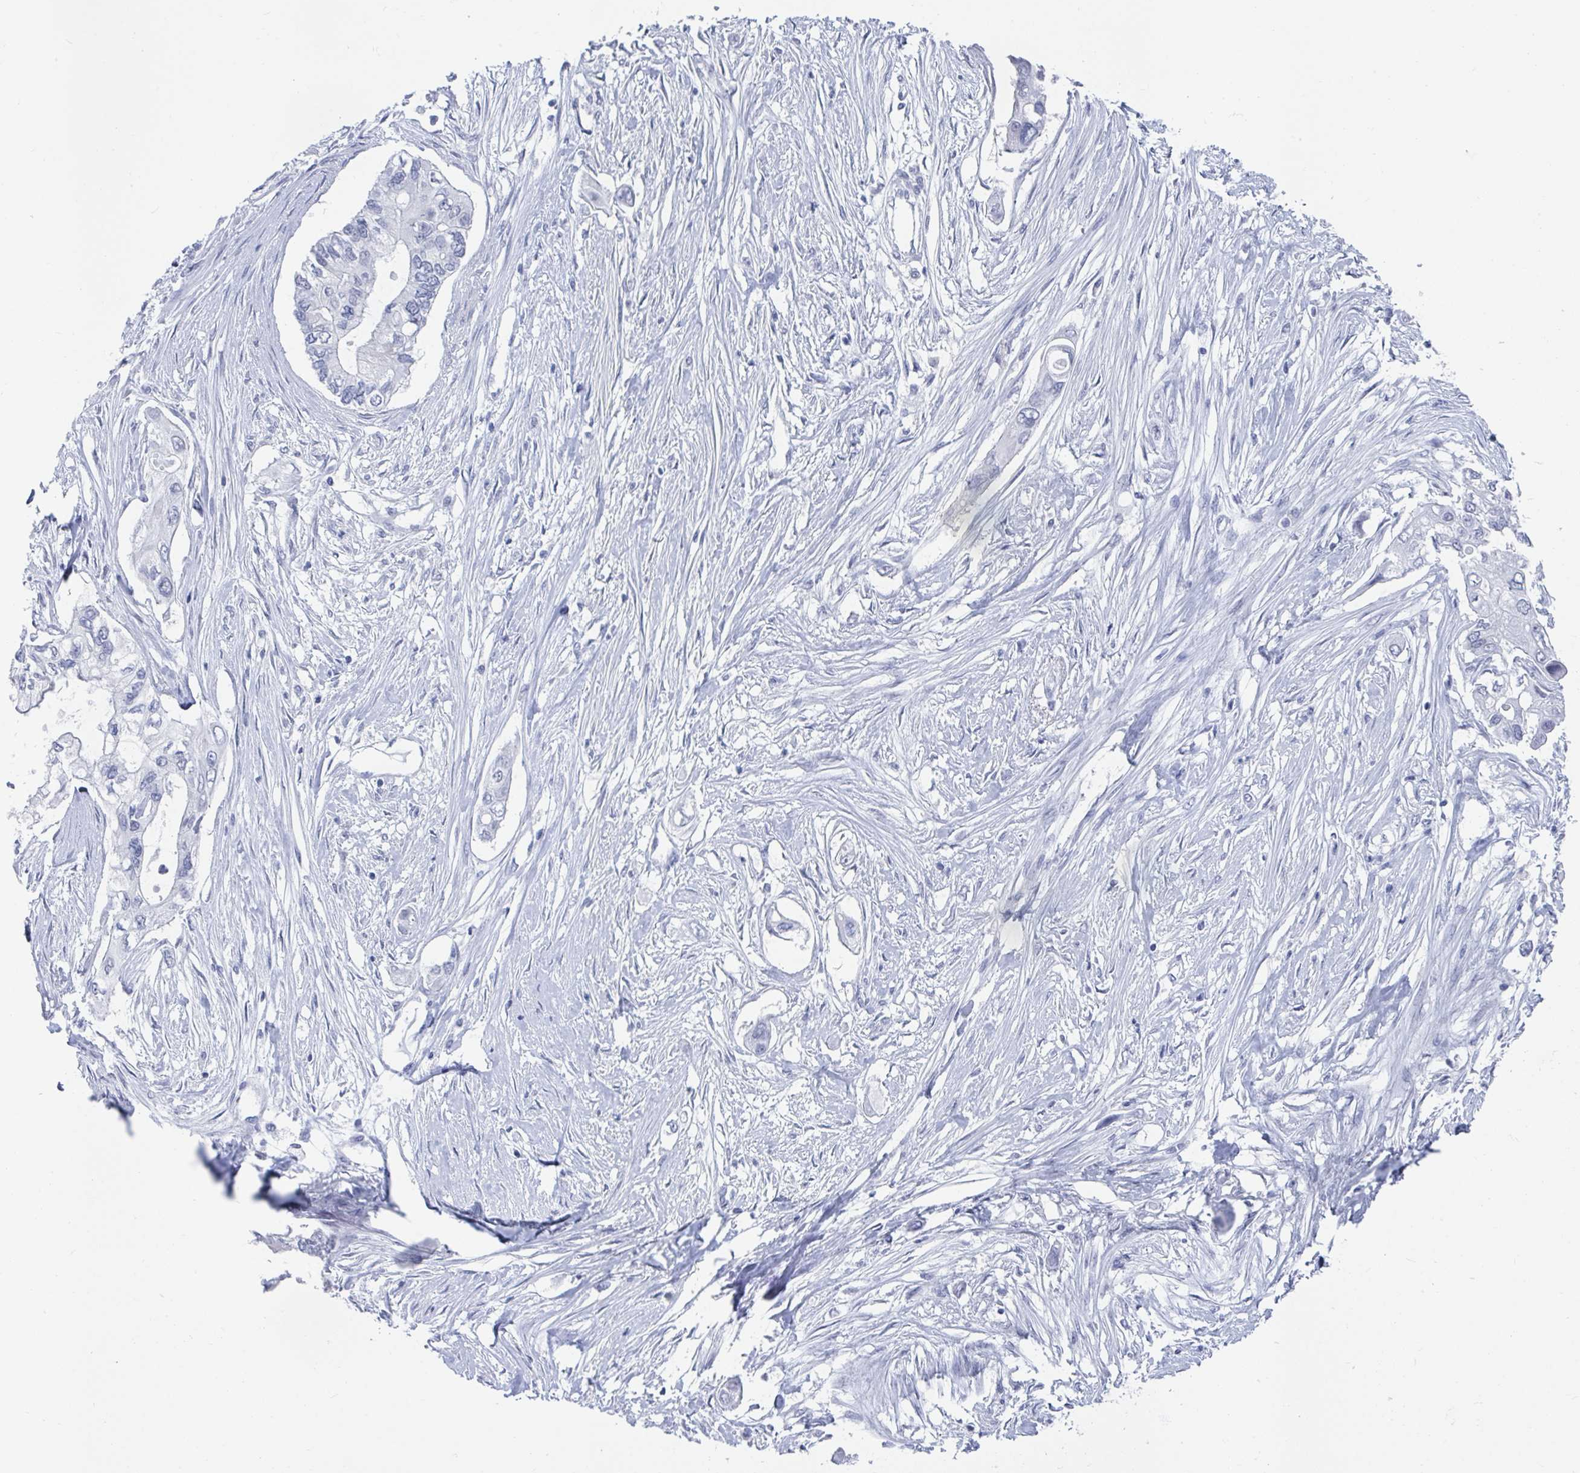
{"staining": {"intensity": "negative", "quantity": "none", "location": "none"}, "tissue": "pancreatic cancer", "cell_type": "Tumor cells", "image_type": "cancer", "snomed": [{"axis": "morphology", "description": "Adenocarcinoma, NOS"}, {"axis": "topography", "description": "Pancreas"}], "caption": "The photomicrograph reveals no significant staining in tumor cells of pancreatic adenocarcinoma.", "gene": "CAMKV", "patient": {"sex": "female", "age": 63}}